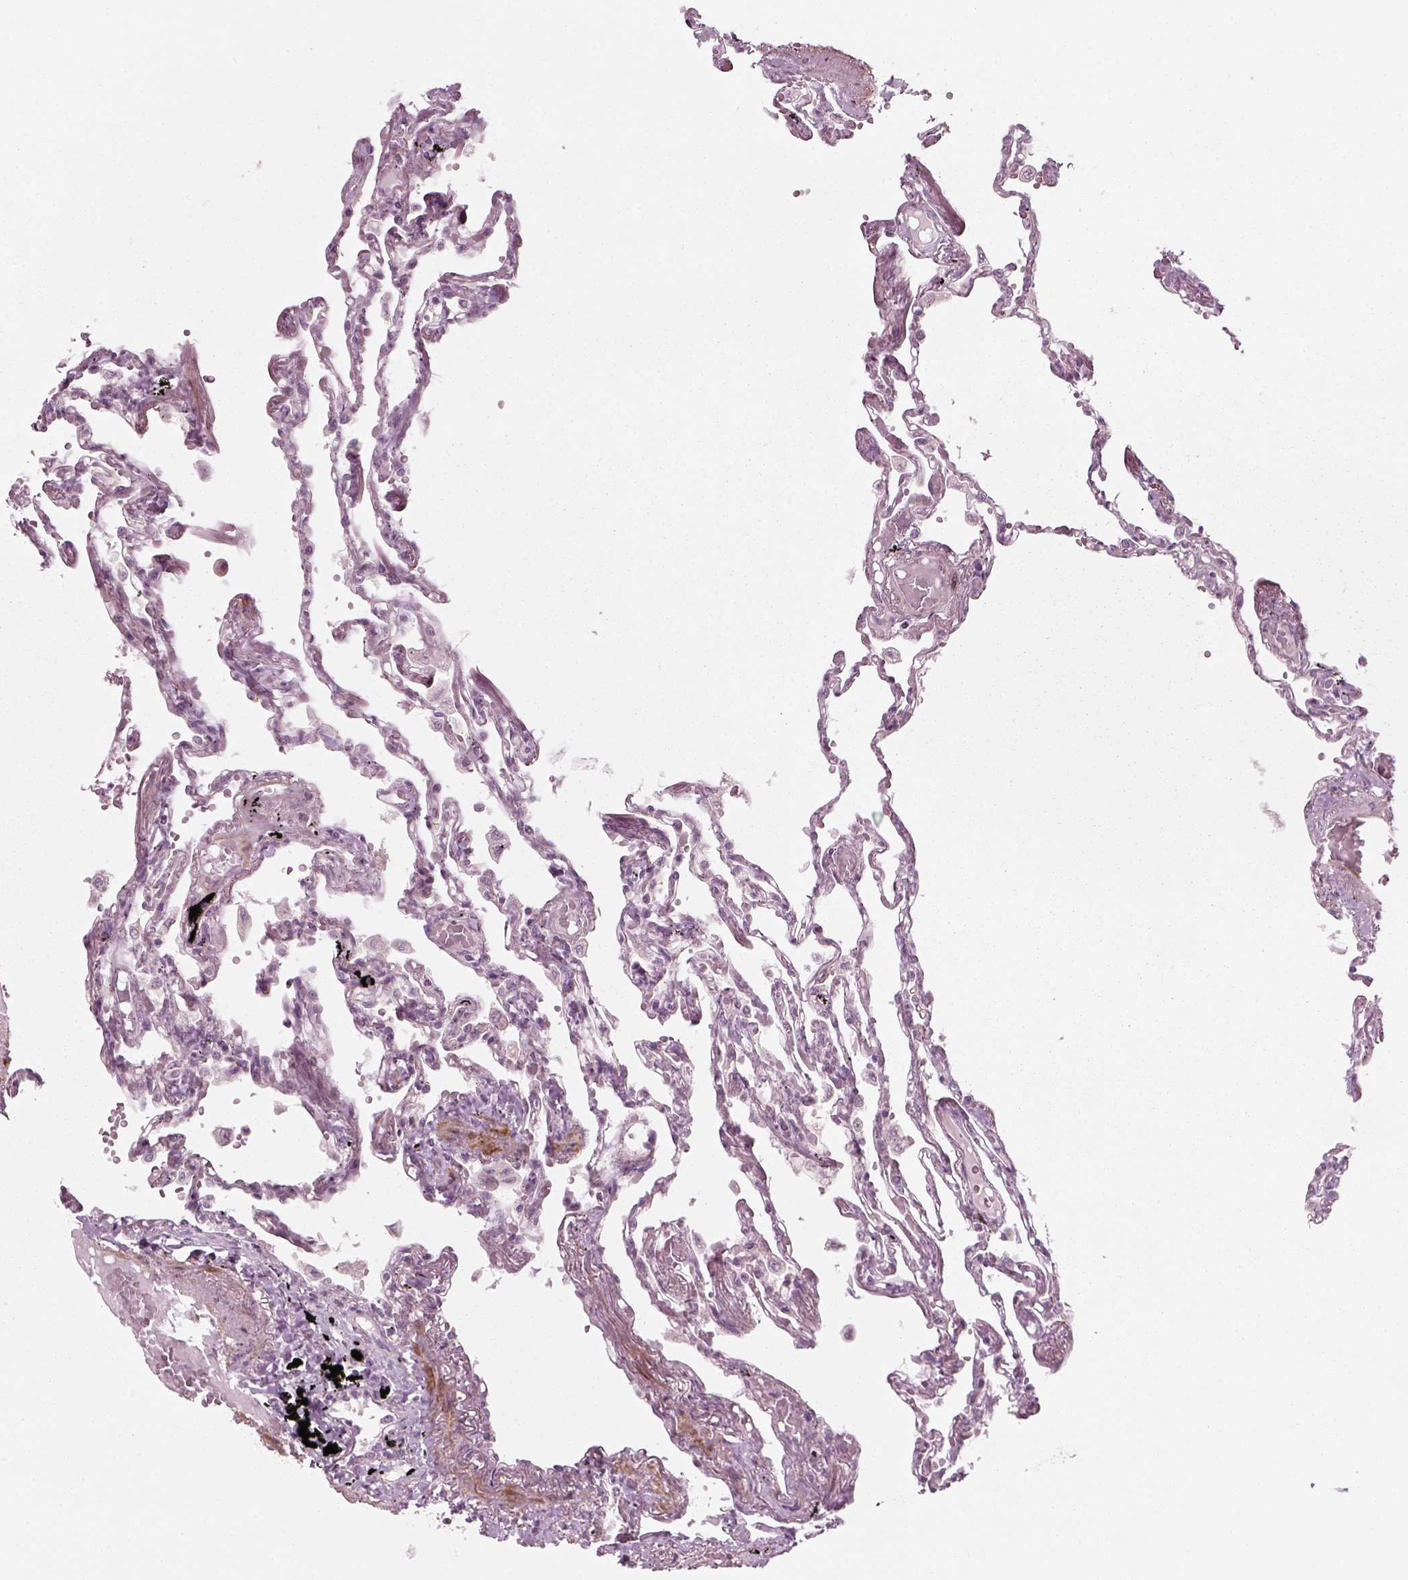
{"staining": {"intensity": "negative", "quantity": "none", "location": "none"}, "tissue": "lung", "cell_type": "Alveolar cells", "image_type": "normal", "snomed": [{"axis": "morphology", "description": "Normal tissue, NOS"}, {"axis": "morphology", "description": "Adenocarcinoma, NOS"}, {"axis": "topography", "description": "Cartilage tissue"}, {"axis": "topography", "description": "Lung"}], "caption": "Immunohistochemistry (IHC) micrograph of benign lung: human lung stained with DAB demonstrates no significant protein positivity in alveolar cells.", "gene": "MLIP", "patient": {"sex": "female", "age": 67}}